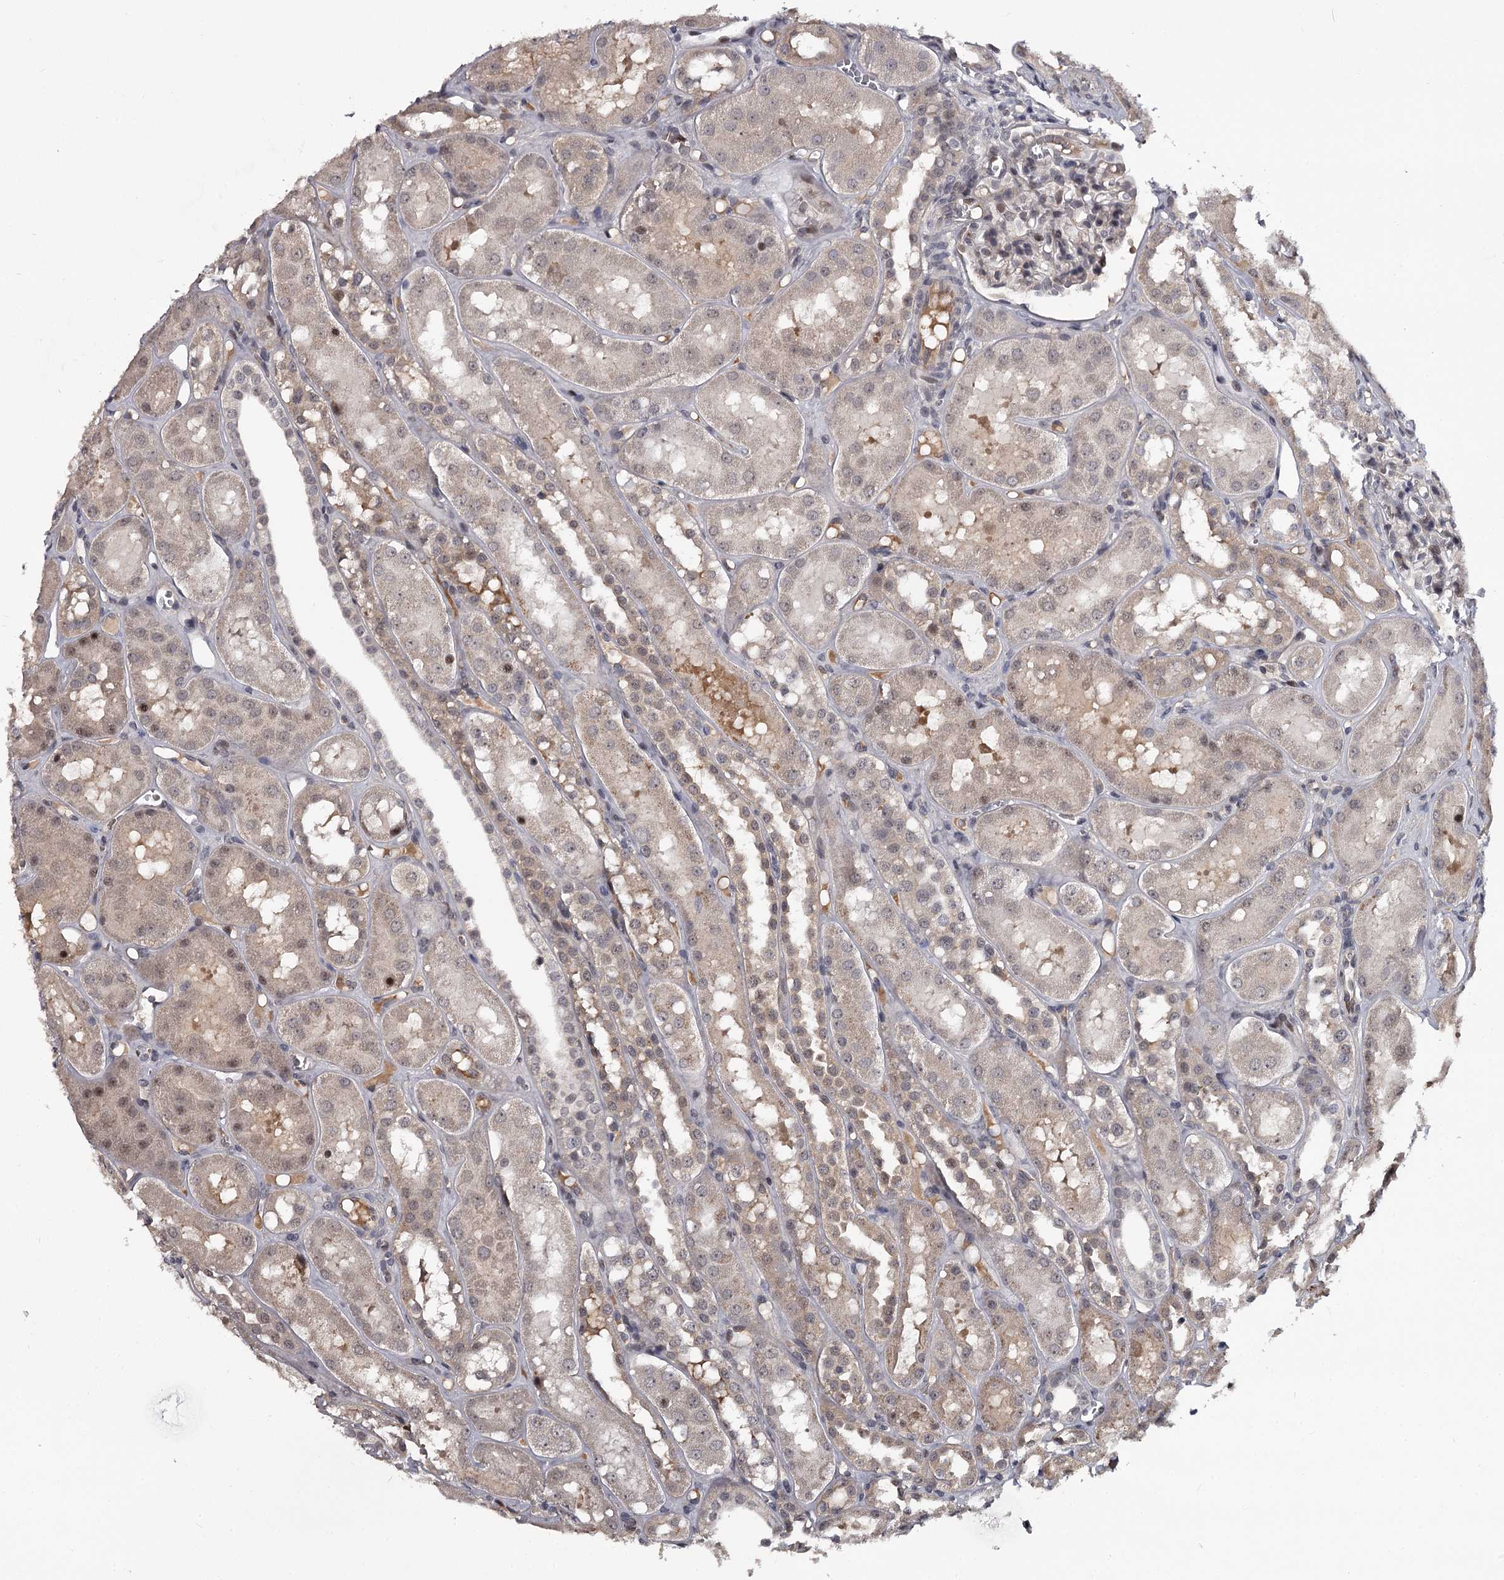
{"staining": {"intensity": "weak", "quantity": "<25%", "location": "nuclear"}, "tissue": "kidney", "cell_type": "Cells in glomeruli", "image_type": "normal", "snomed": [{"axis": "morphology", "description": "Normal tissue, NOS"}, {"axis": "topography", "description": "Kidney"}], "caption": "This image is of benign kidney stained with immunohistochemistry (IHC) to label a protein in brown with the nuclei are counter-stained blue. There is no staining in cells in glomeruli.", "gene": "RNF44", "patient": {"sex": "male", "age": 16}}